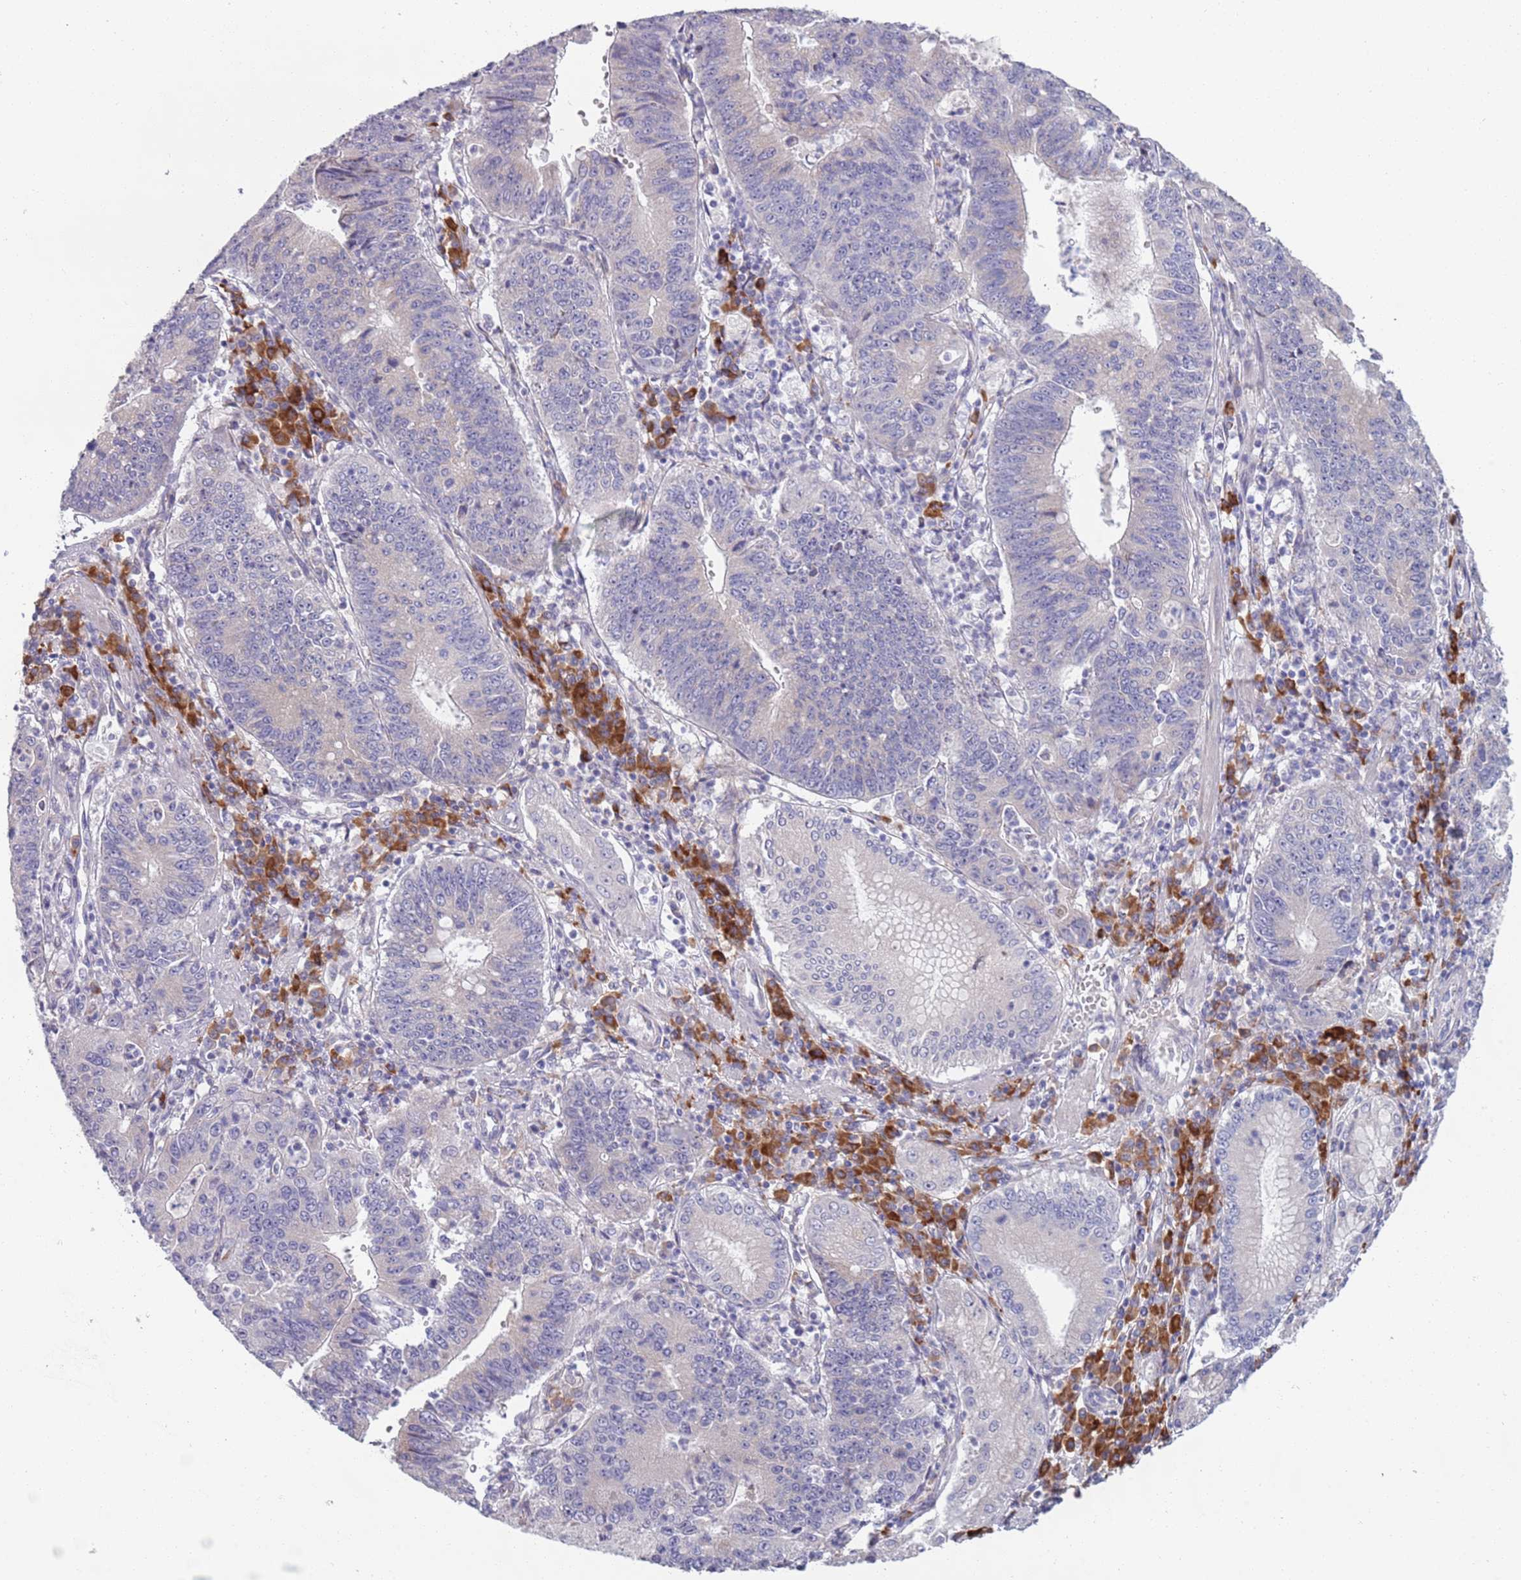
{"staining": {"intensity": "negative", "quantity": "none", "location": "none"}, "tissue": "stomach cancer", "cell_type": "Tumor cells", "image_type": "cancer", "snomed": [{"axis": "morphology", "description": "Adenocarcinoma, NOS"}, {"axis": "topography", "description": "Stomach"}], "caption": "Tumor cells are negative for brown protein staining in stomach cancer. (IHC, brightfield microscopy, high magnification).", "gene": "LTB", "patient": {"sex": "male", "age": 59}}